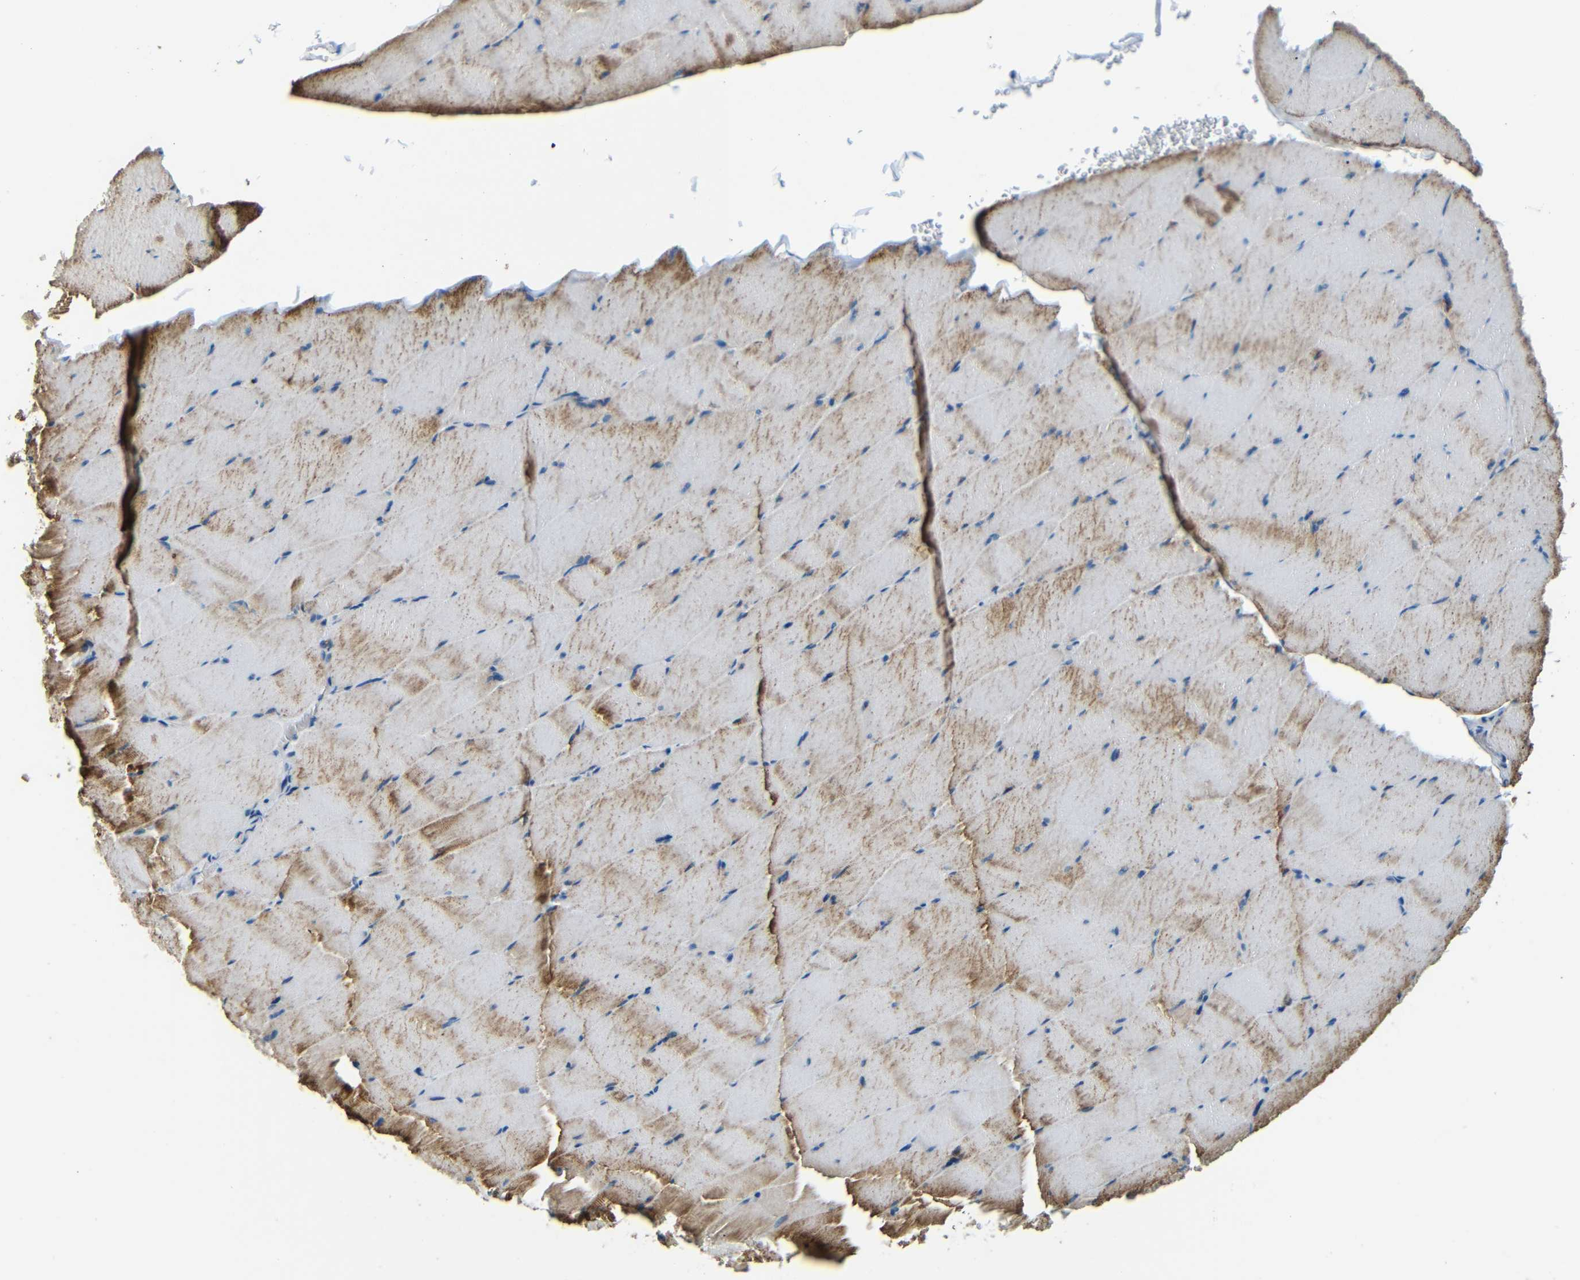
{"staining": {"intensity": "moderate", "quantity": "25%-75%", "location": "cytoplasmic/membranous"}, "tissue": "skeletal muscle", "cell_type": "Myocytes", "image_type": "normal", "snomed": [{"axis": "morphology", "description": "Normal tissue, NOS"}, {"axis": "topography", "description": "Skeletal muscle"}], "caption": "A high-resolution histopathology image shows IHC staining of benign skeletal muscle, which reveals moderate cytoplasmic/membranous positivity in about 25%-75% of myocytes.", "gene": "FNDC3A", "patient": {"sex": "male", "age": 62}}